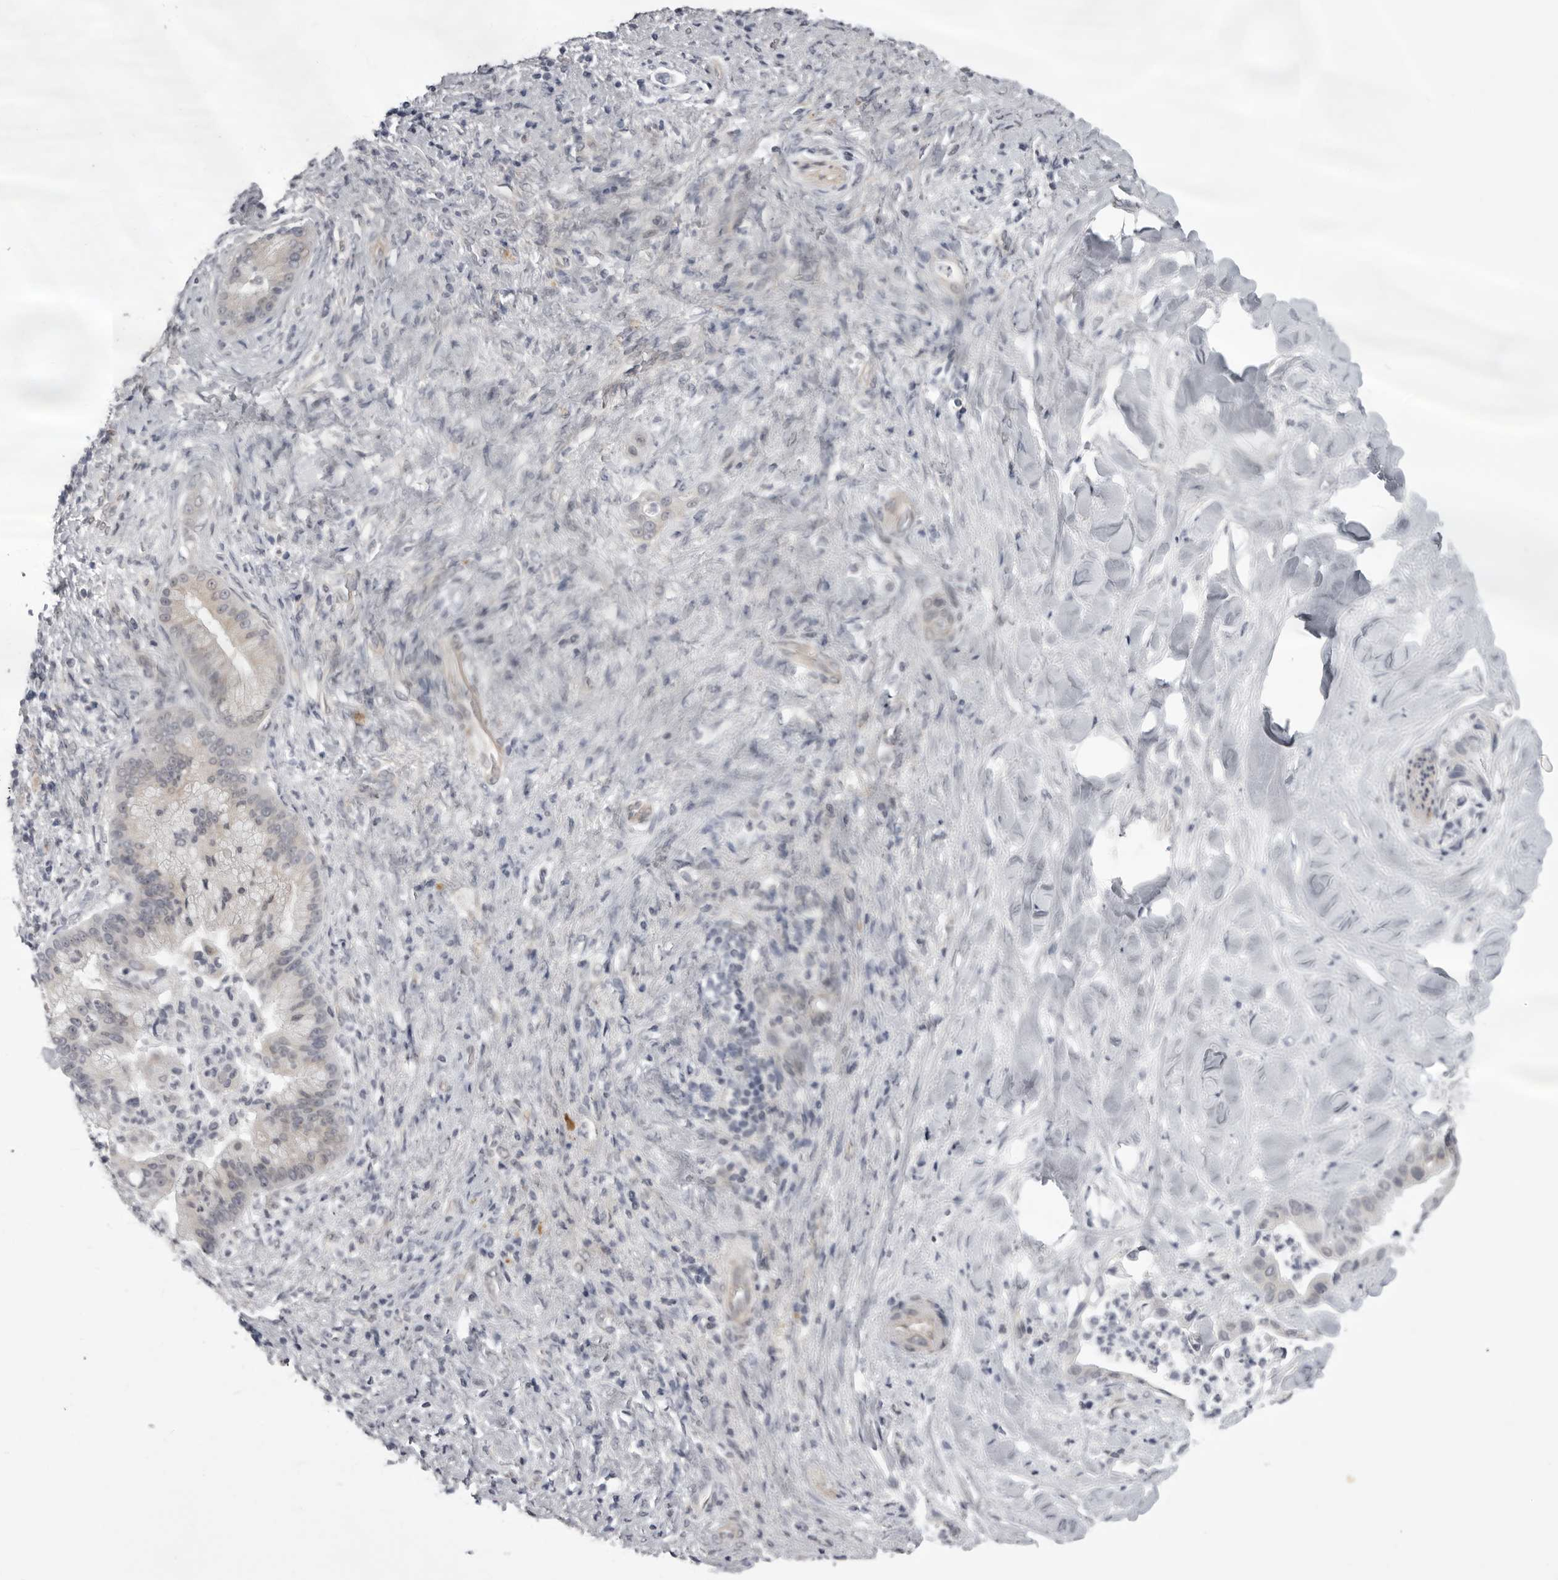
{"staining": {"intensity": "negative", "quantity": "none", "location": "none"}, "tissue": "liver cancer", "cell_type": "Tumor cells", "image_type": "cancer", "snomed": [{"axis": "morphology", "description": "Cholangiocarcinoma"}, {"axis": "topography", "description": "Liver"}], "caption": "This is an immunohistochemistry (IHC) histopathology image of liver cholangiocarcinoma. There is no positivity in tumor cells.", "gene": "EPHA10", "patient": {"sex": "female", "age": 54}}